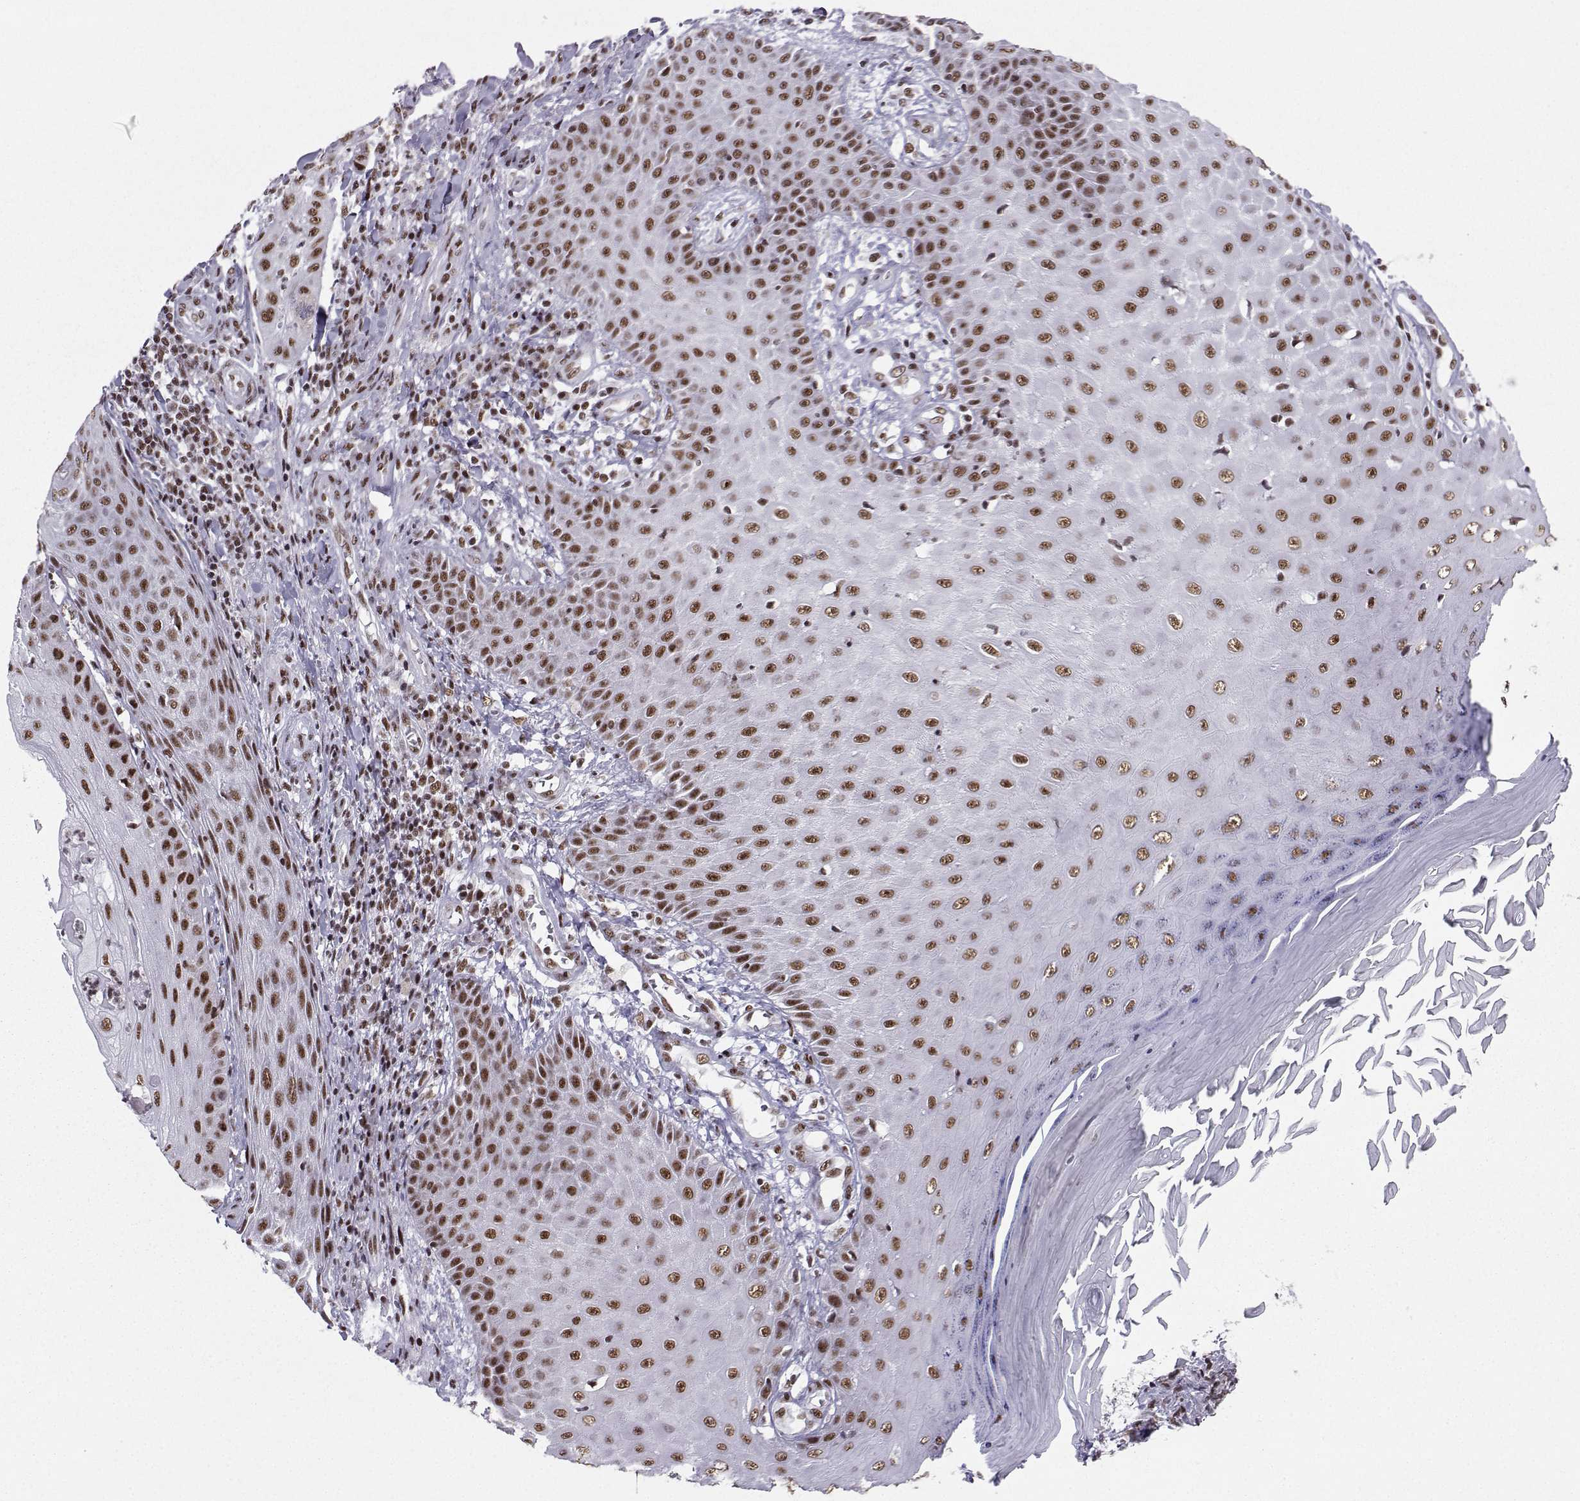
{"staining": {"intensity": "moderate", "quantity": "25%-75%", "location": "nuclear"}, "tissue": "skin cancer", "cell_type": "Tumor cells", "image_type": "cancer", "snomed": [{"axis": "morphology", "description": "Squamous cell carcinoma, NOS"}, {"axis": "topography", "description": "Skin"}], "caption": "Immunohistochemistry (DAB) staining of skin cancer displays moderate nuclear protein expression in about 25%-75% of tumor cells.", "gene": "SNRPB2", "patient": {"sex": "male", "age": 70}}